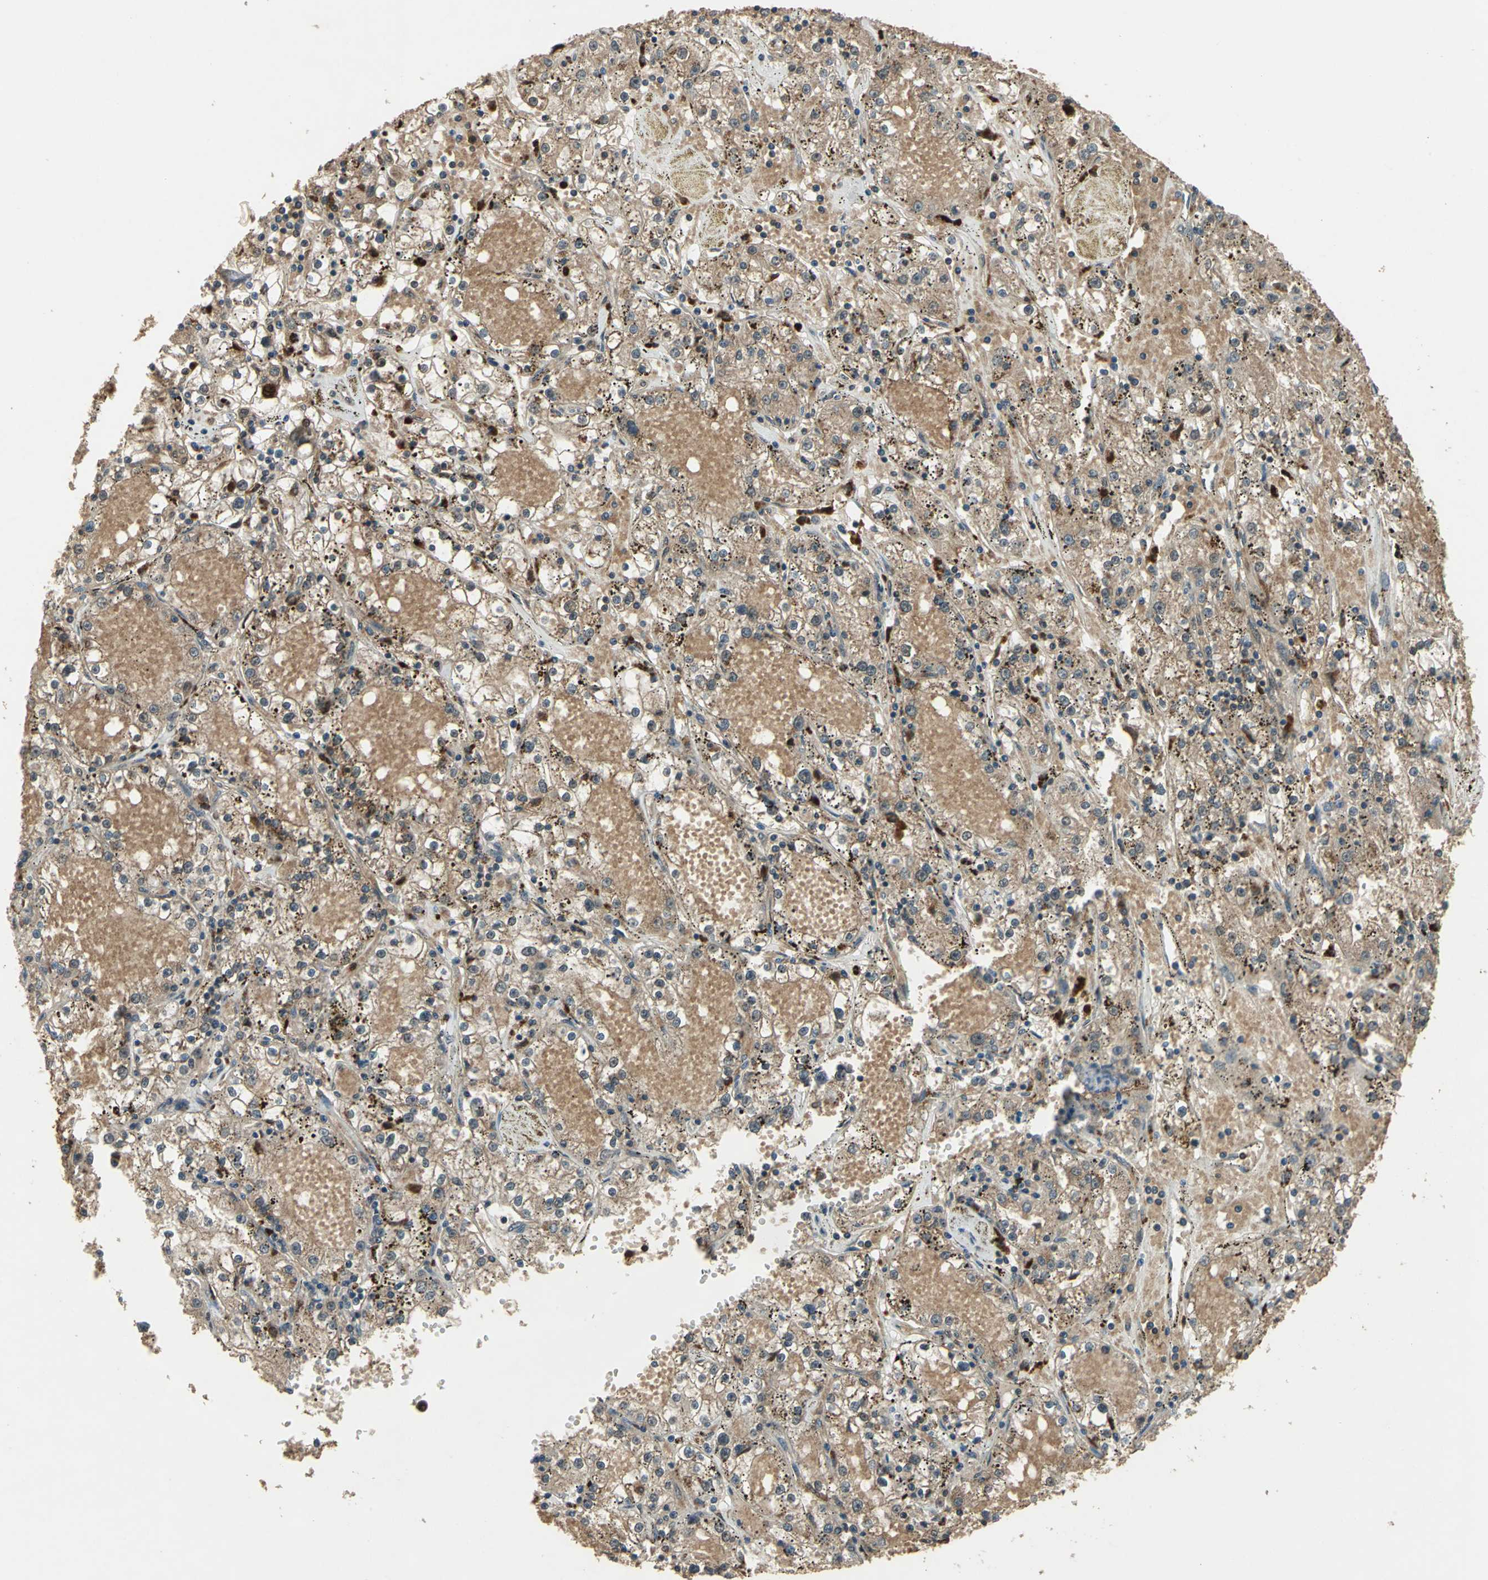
{"staining": {"intensity": "weak", "quantity": ">75%", "location": "cytoplasmic/membranous"}, "tissue": "renal cancer", "cell_type": "Tumor cells", "image_type": "cancer", "snomed": [{"axis": "morphology", "description": "Adenocarcinoma, NOS"}, {"axis": "topography", "description": "Kidney"}], "caption": "About >75% of tumor cells in human renal cancer (adenocarcinoma) reveal weak cytoplasmic/membranous protein staining as visualized by brown immunohistochemical staining.", "gene": "PYCARD", "patient": {"sex": "male", "age": 56}}